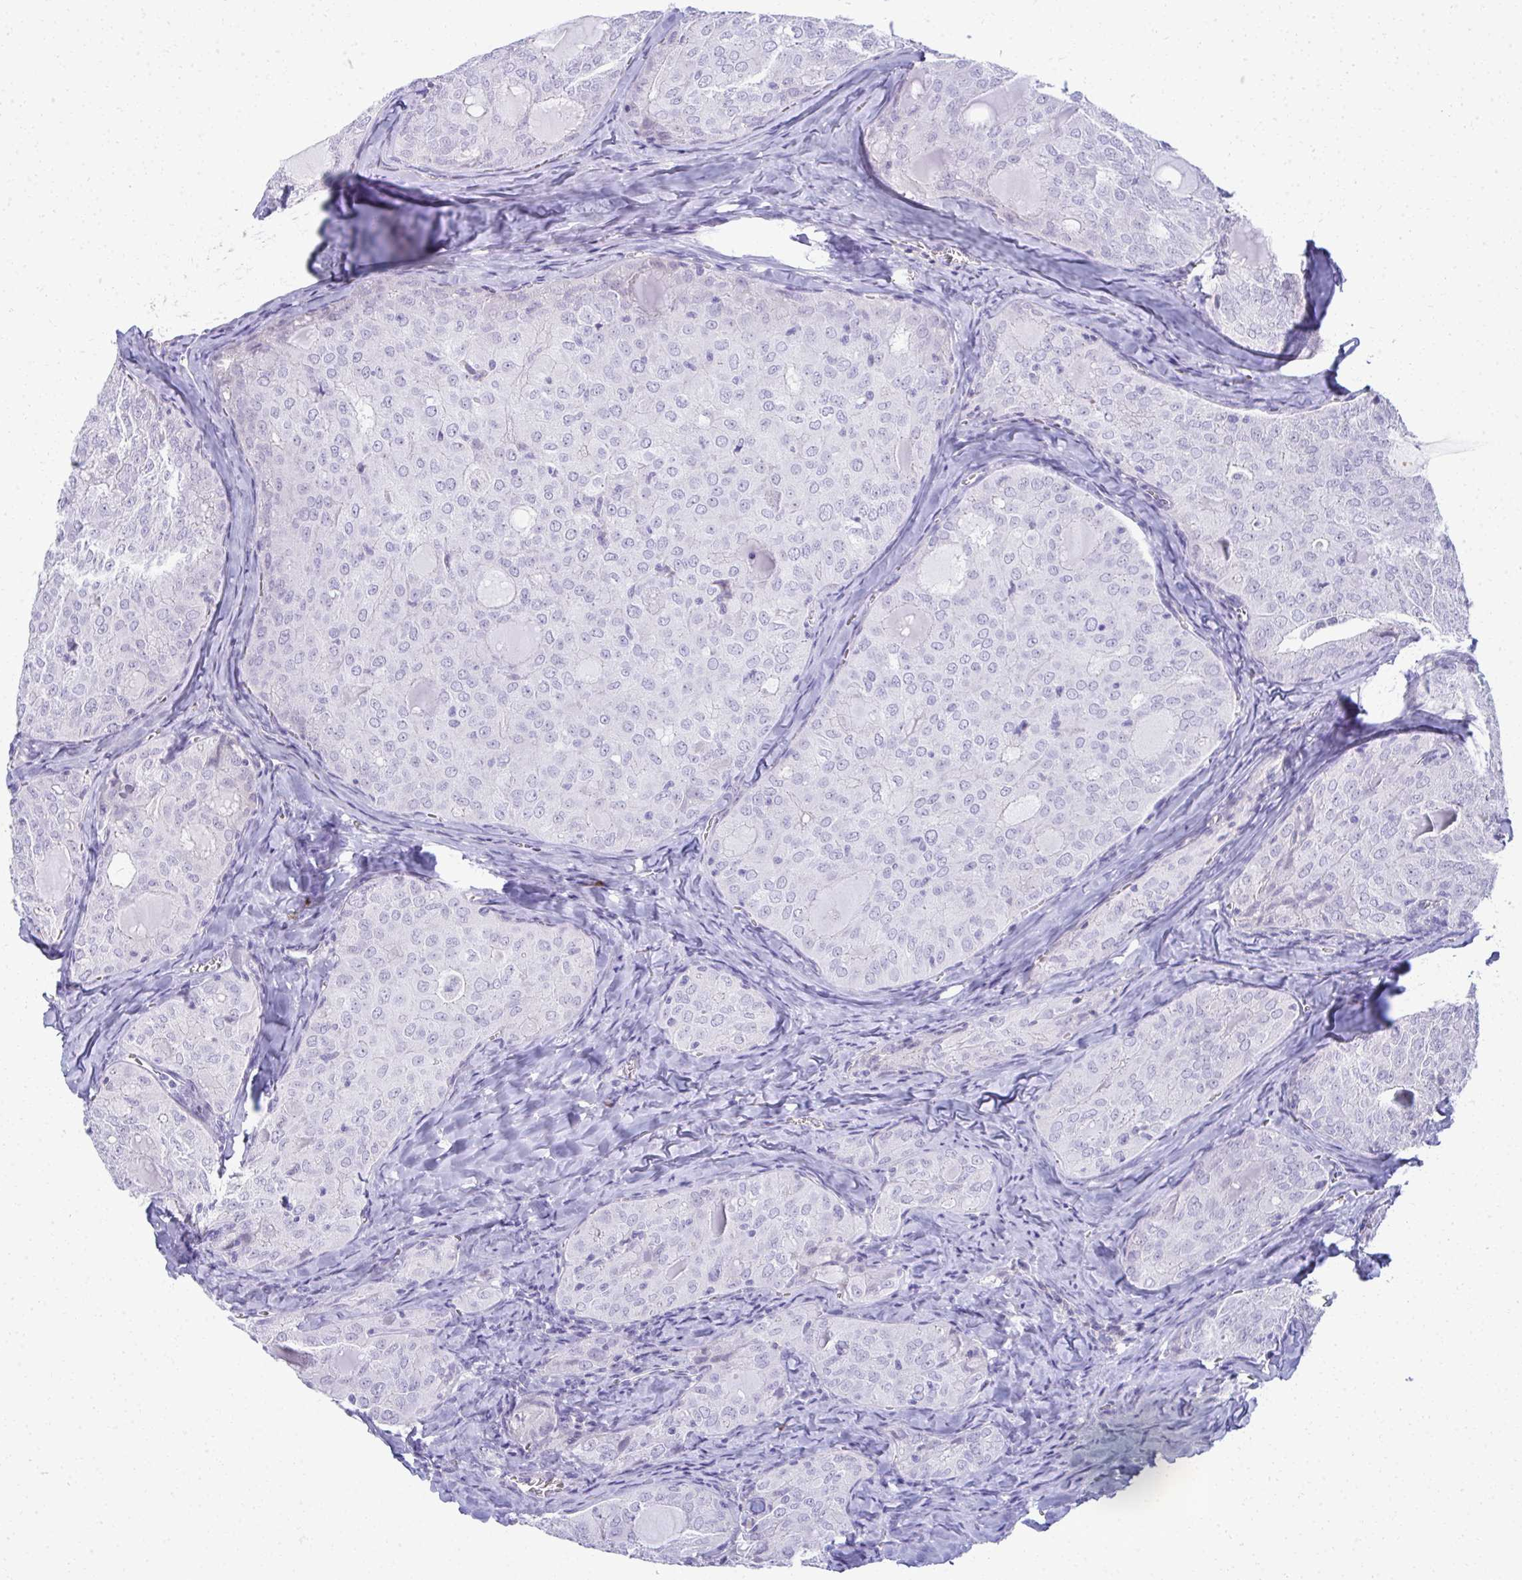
{"staining": {"intensity": "negative", "quantity": "none", "location": "none"}, "tissue": "thyroid cancer", "cell_type": "Tumor cells", "image_type": "cancer", "snomed": [{"axis": "morphology", "description": "Follicular adenoma carcinoma, NOS"}, {"axis": "topography", "description": "Thyroid gland"}], "caption": "Tumor cells are negative for protein expression in human thyroid cancer (follicular adenoma carcinoma).", "gene": "PUS7L", "patient": {"sex": "male", "age": 75}}